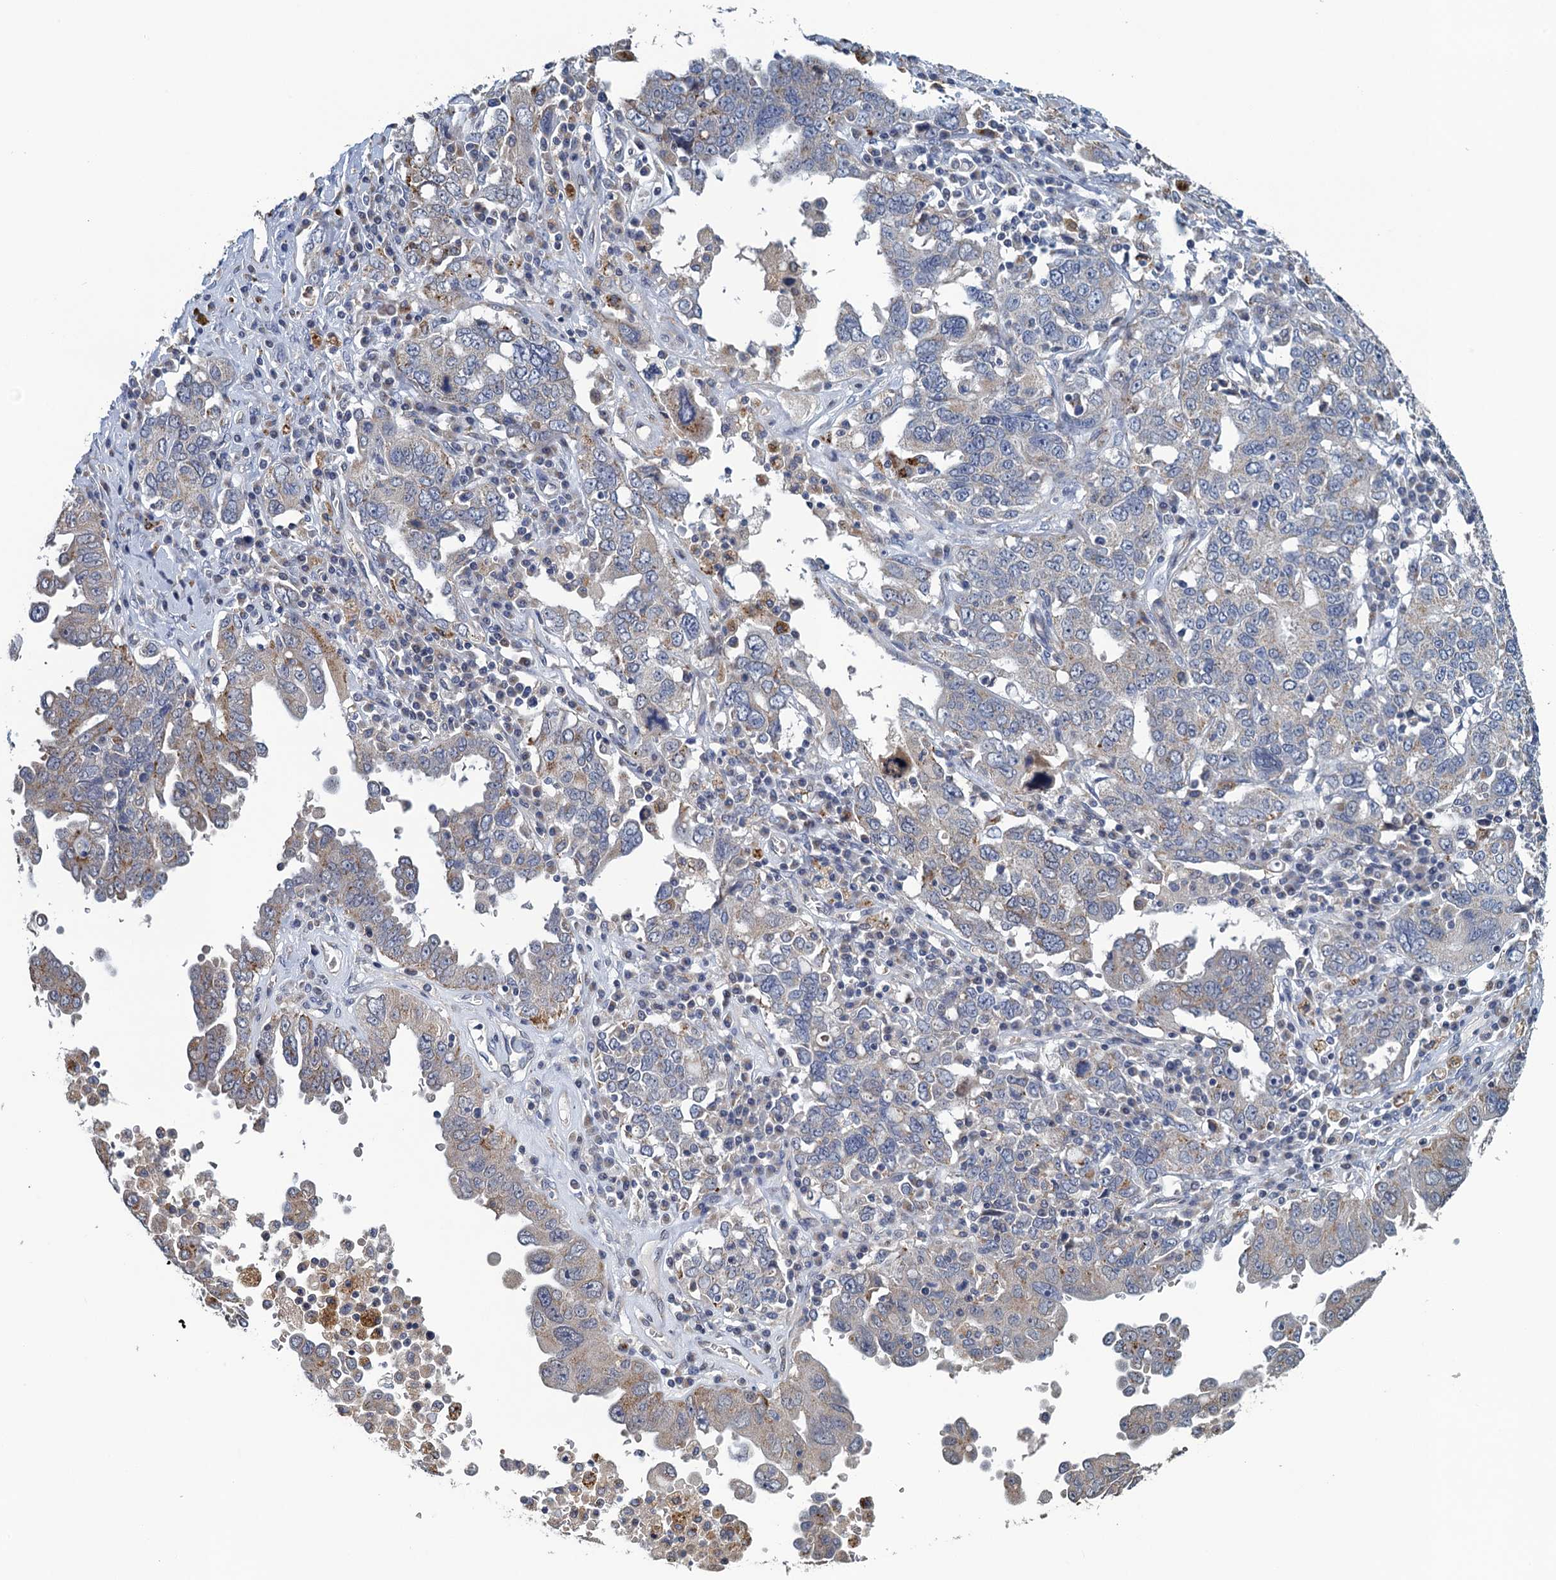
{"staining": {"intensity": "moderate", "quantity": "<25%", "location": "cytoplasmic/membranous"}, "tissue": "ovarian cancer", "cell_type": "Tumor cells", "image_type": "cancer", "snomed": [{"axis": "morphology", "description": "Carcinoma, endometroid"}, {"axis": "topography", "description": "Ovary"}], "caption": "The micrograph exhibits immunohistochemical staining of endometroid carcinoma (ovarian). There is moderate cytoplasmic/membranous positivity is seen in about <25% of tumor cells.", "gene": "KBTBD8", "patient": {"sex": "female", "age": 62}}